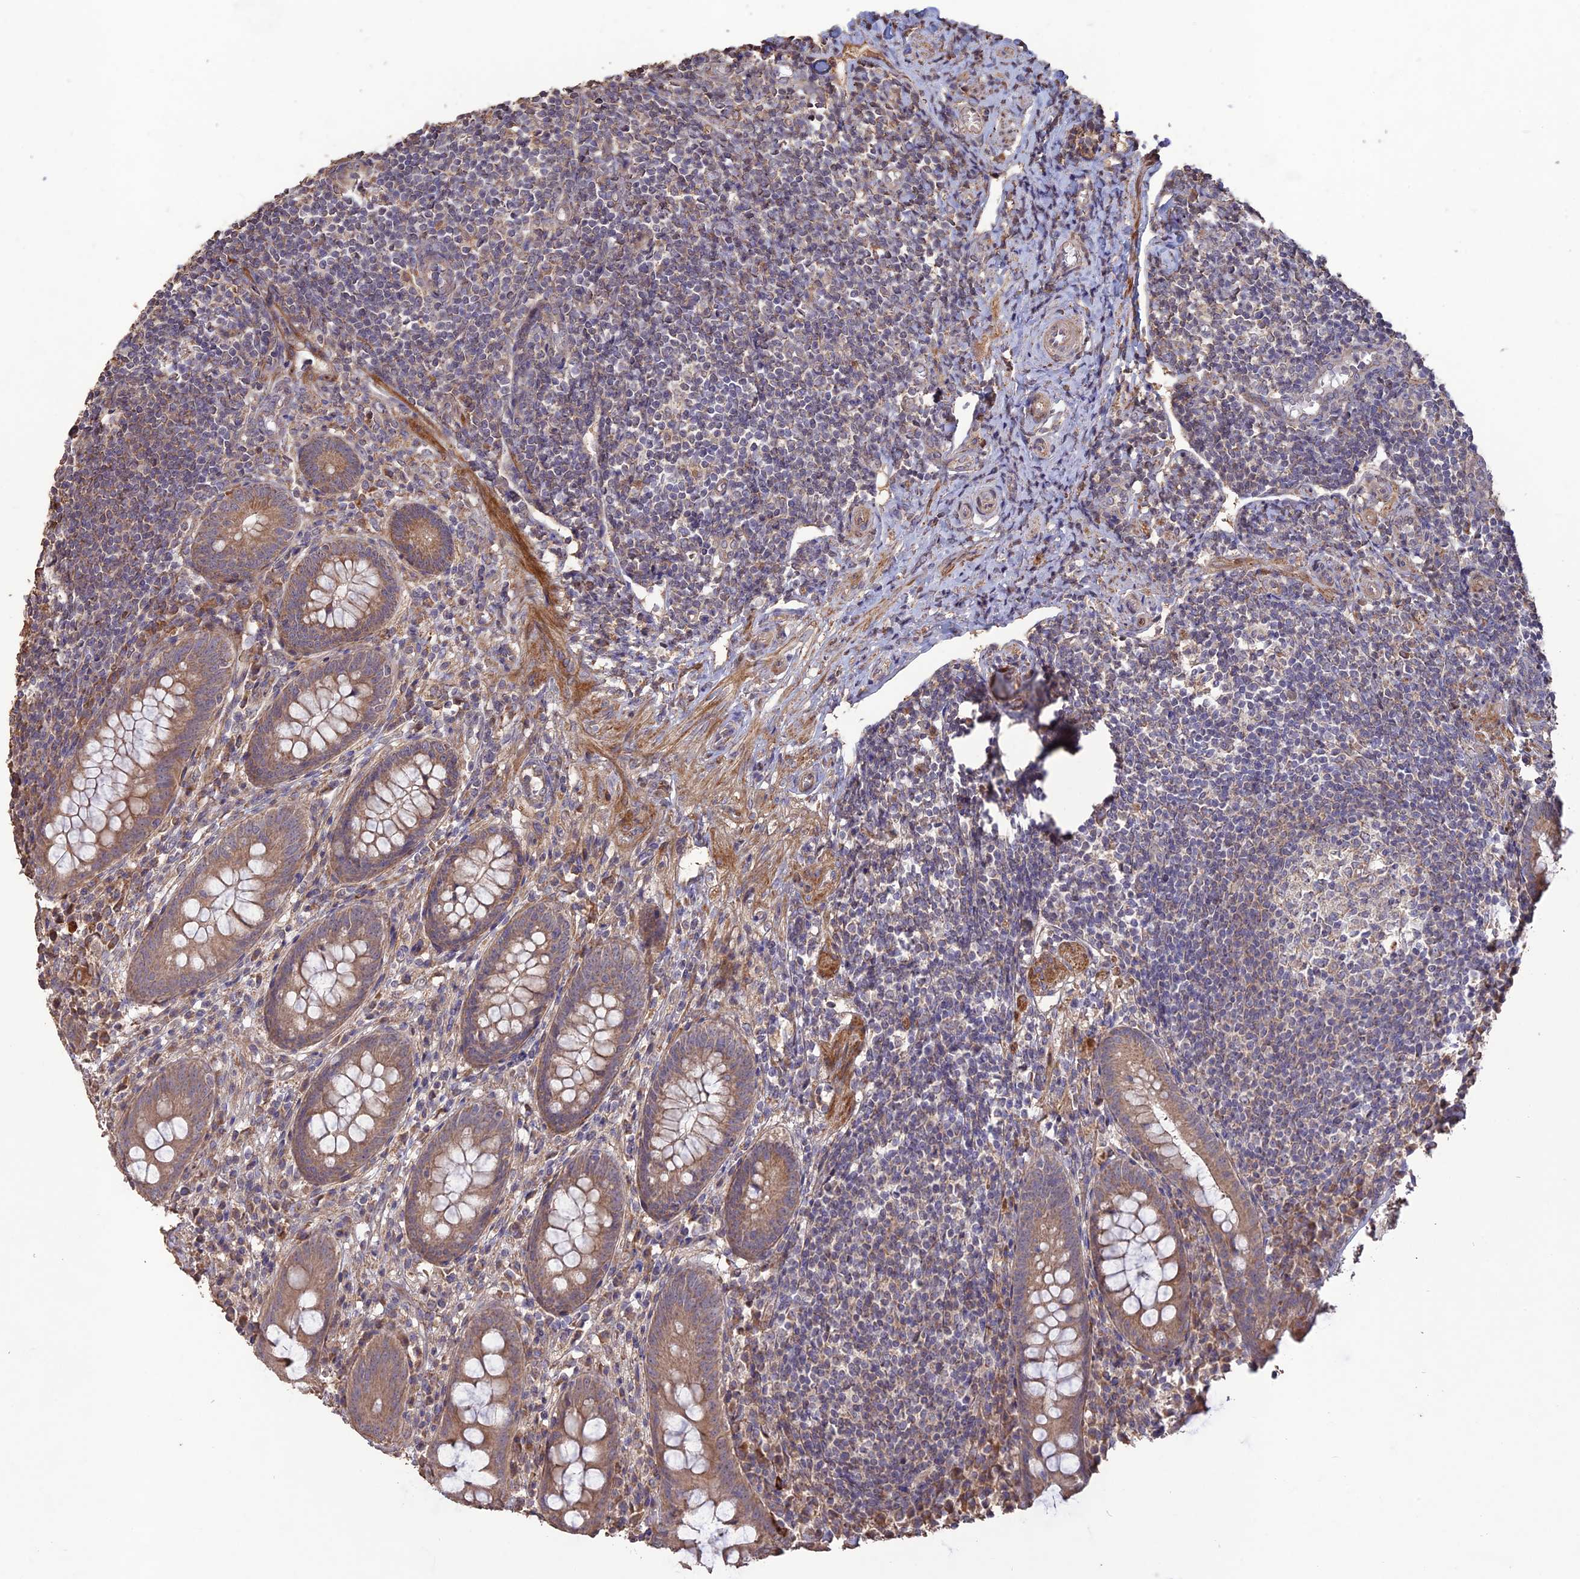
{"staining": {"intensity": "moderate", "quantity": ">75%", "location": "cytoplasmic/membranous"}, "tissue": "appendix", "cell_type": "Glandular cells", "image_type": "normal", "snomed": [{"axis": "morphology", "description": "Normal tissue, NOS"}, {"axis": "topography", "description": "Appendix"}], "caption": "Appendix was stained to show a protein in brown. There is medium levels of moderate cytoplasmic/membranous expression in approximately >75% of glandular cells. (Stains: DAB in brown, nuclei in blue, Microscopy: brightfield microscopy at high magnification).", "gene": "LAYN", "patient": {"sex": "female", "age": 33}}